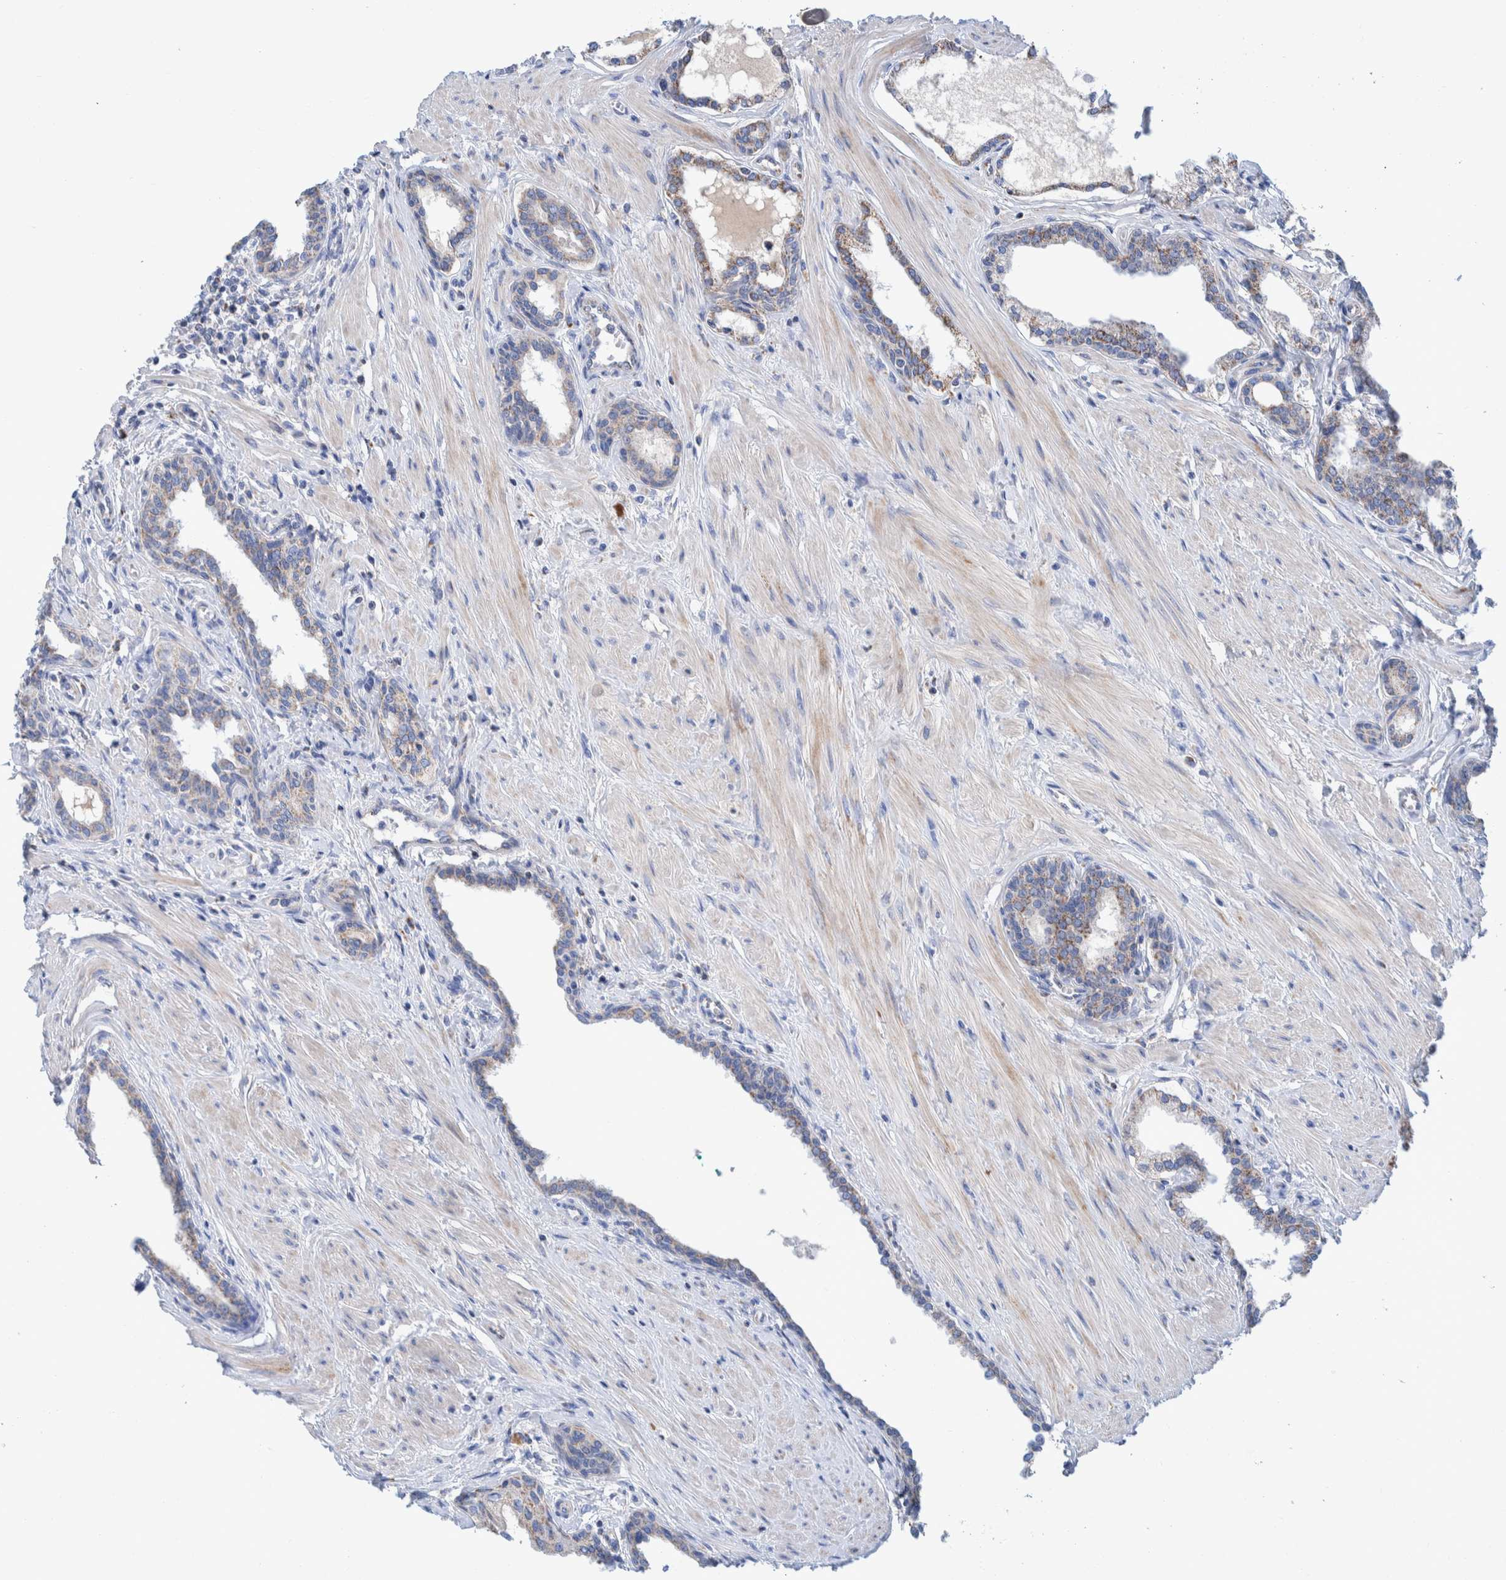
{"staining": {"intensity": "moderate", "quantity": "<25%", "location": "cytoplasmic/membranous"}, "tissue": "prostate cancer", "cell_type": "Tumor cells", "image_type": "cancer", "snomed": [{"axis": "morphology", "description": "Adenocarcinoma, High grade"}, {"axis": "topography", "description": "Prostate"}], "caption": "DAB (3,3'-diaminobenzidine) immunohistochemical staining of prostate cancer (high-grade adenocarcinoma) demonstrates moderate cytoplasmic/membranous protein positivity in about <25% of tumor cells. The staining was performed using DAB (3,3'-diaminobenzidine) to visualize the protein expression in brown, while the nuclei were stained in blue with hematoxylin (Magnification: 20x).", "gene": "DECR1", "patient": {"sex": "male", "age": 52}}